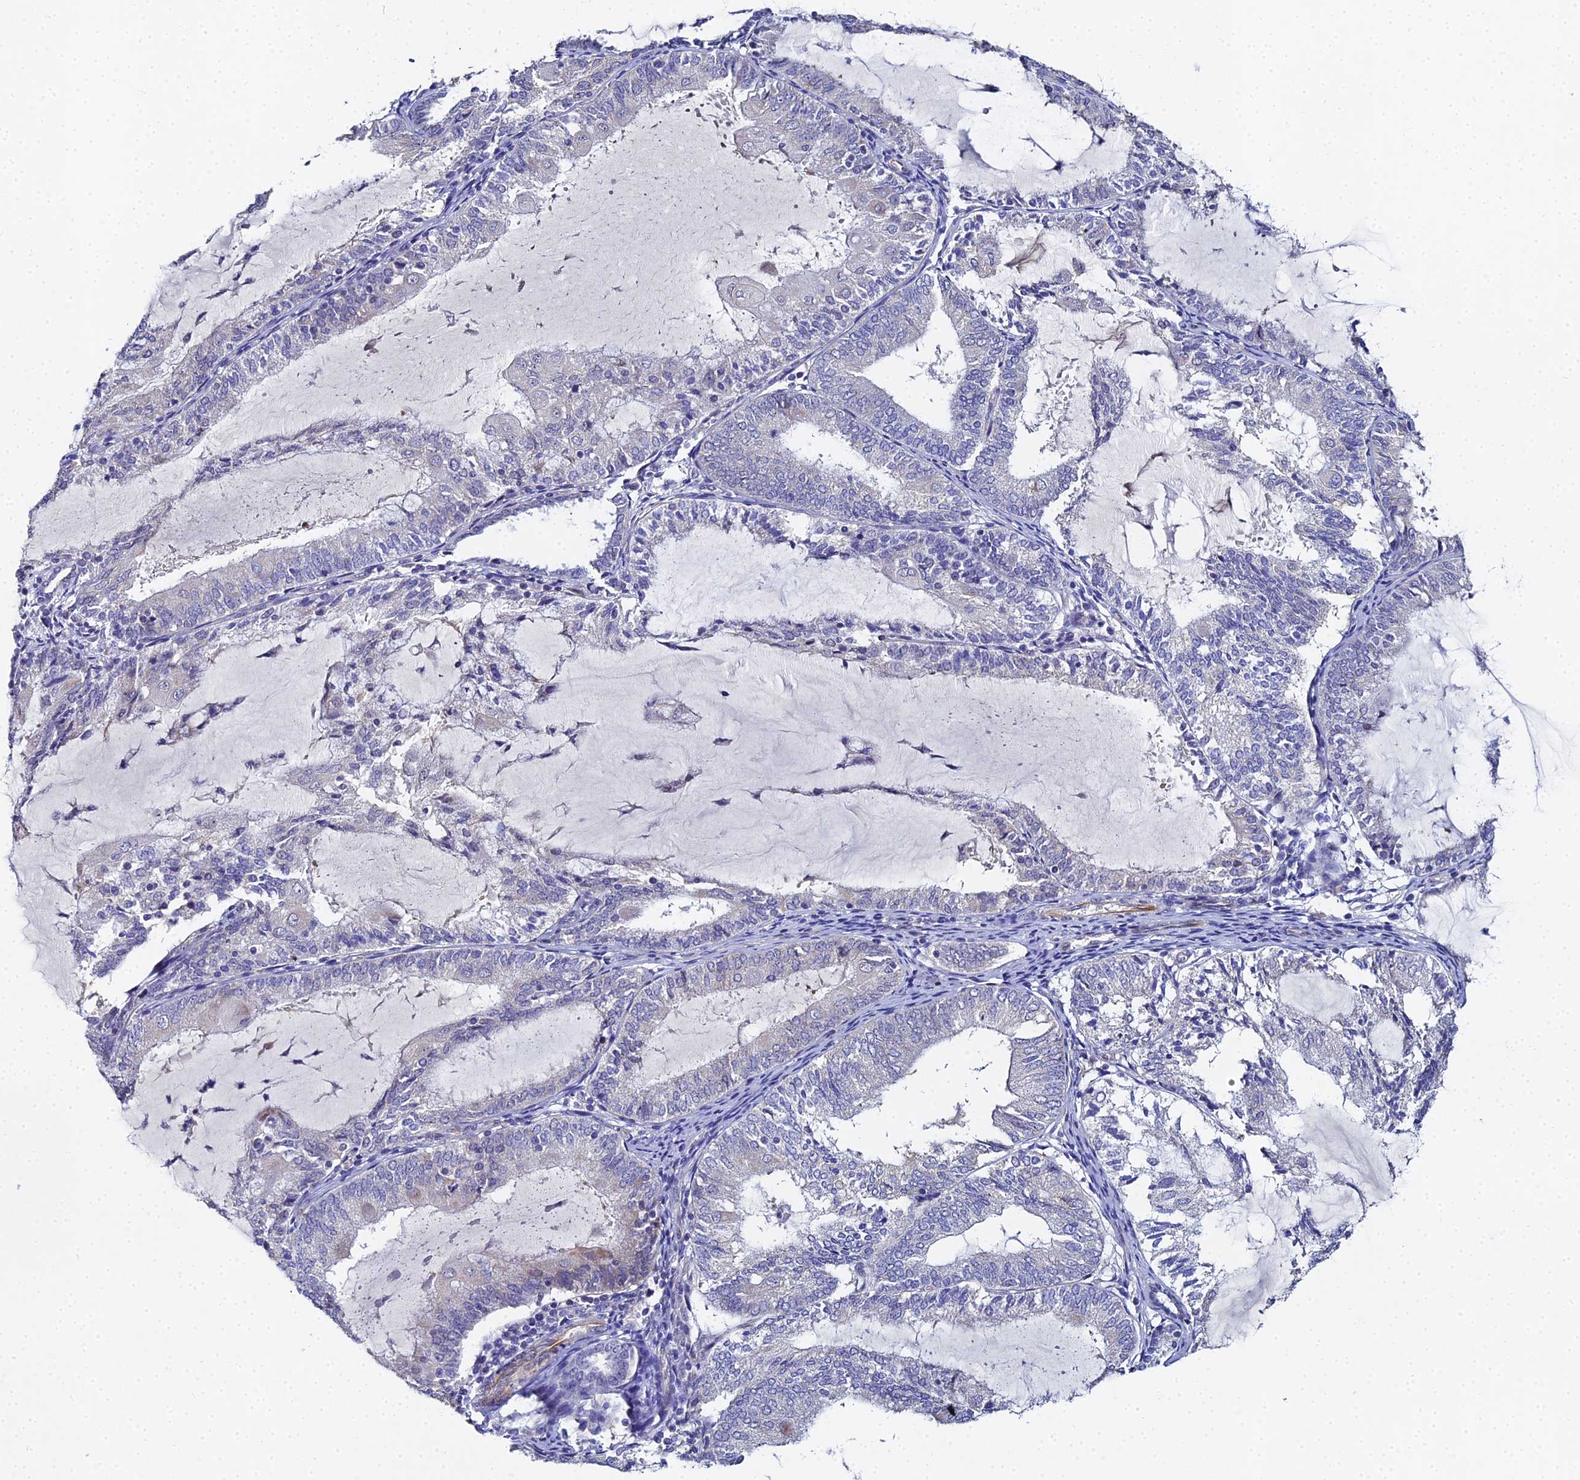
{"staining": {"intensity": "negative", "quantity": "none", "location": "none"}, "tissue": "endometrial cancer", "cell_type": "Tumor cells", "image_type": "cancer", "snomed": [{"axis": "morphology", "description": "Adenocarcinoma, NOS"}, {"axis": "topography", "description": "Endometrium"}], "caption": "Immunohistochemistry micrograph of neoplastic tissue: adenocarcinoma (endometrial) stained with DAB (3,3'-diaminobenzidine) shows no significant protein positivity in tumor cells.", "gene": "ENSG00000268674", "patient": {"sex": "female", "age": 81}}